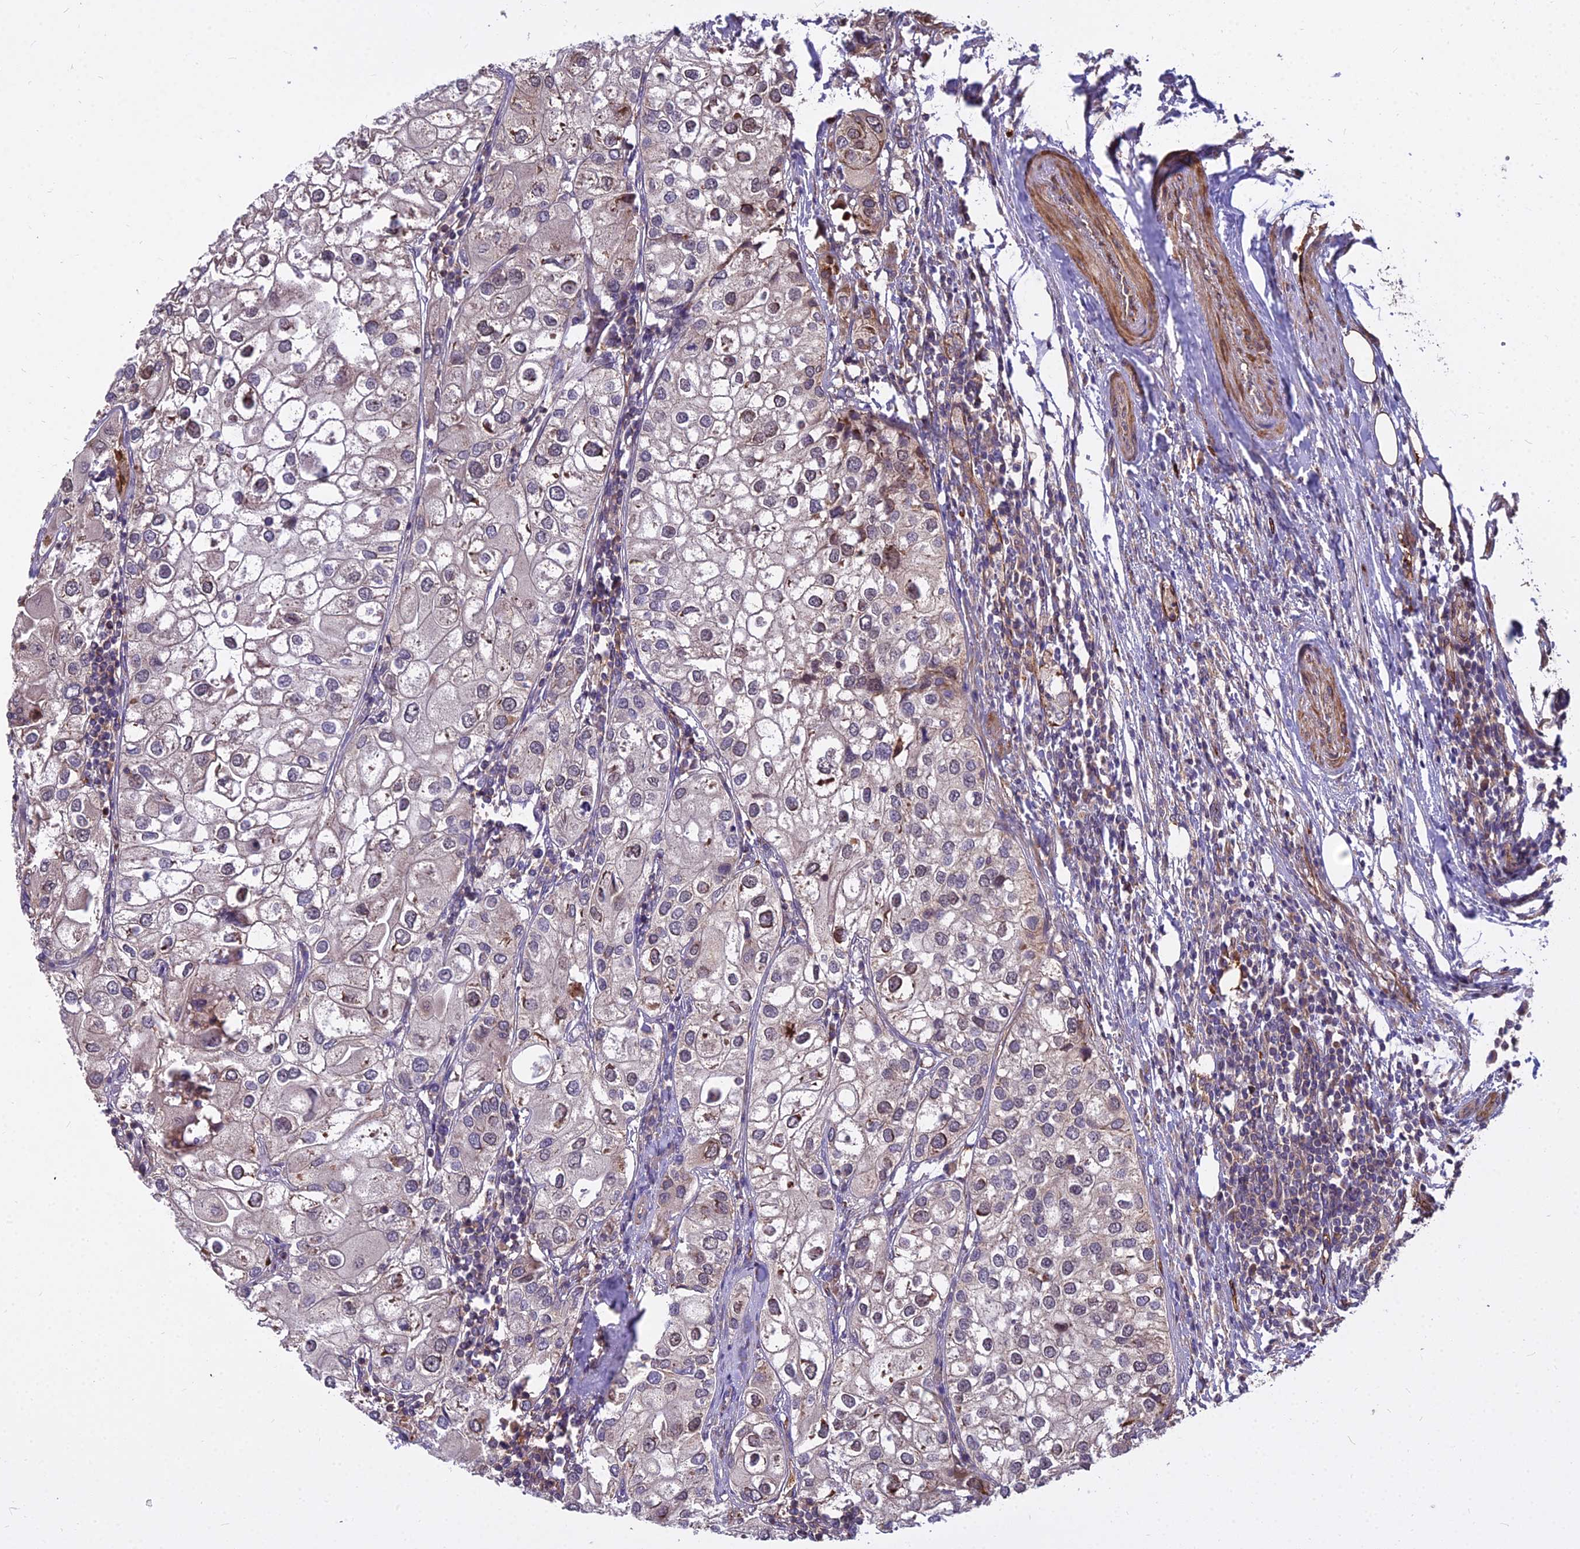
{"staining": {"intensity": "weak", "quantity": "<25%", "location": "nuclear"}, "tissue": "urothelial cancer", "cell_type": "Tumor cells", "image_type": "cancer", "snomed": [{"axis": "morphology", "description": "Urothelial carcinoma, High grade"}, {"axis": "topography", "description": "Urinary bladder"}], "caption": "DAB (3,3'-diaminobenzidine) immunohistochemical staining of urothelial carcinoma (high-grade) shows no significant expression in tumor cells. (Immunohistochemistry (ihc), brightfield microscopy, high magnification).", "gene": "TCEA3", "patient": {"sex": "male", "age": 64}}